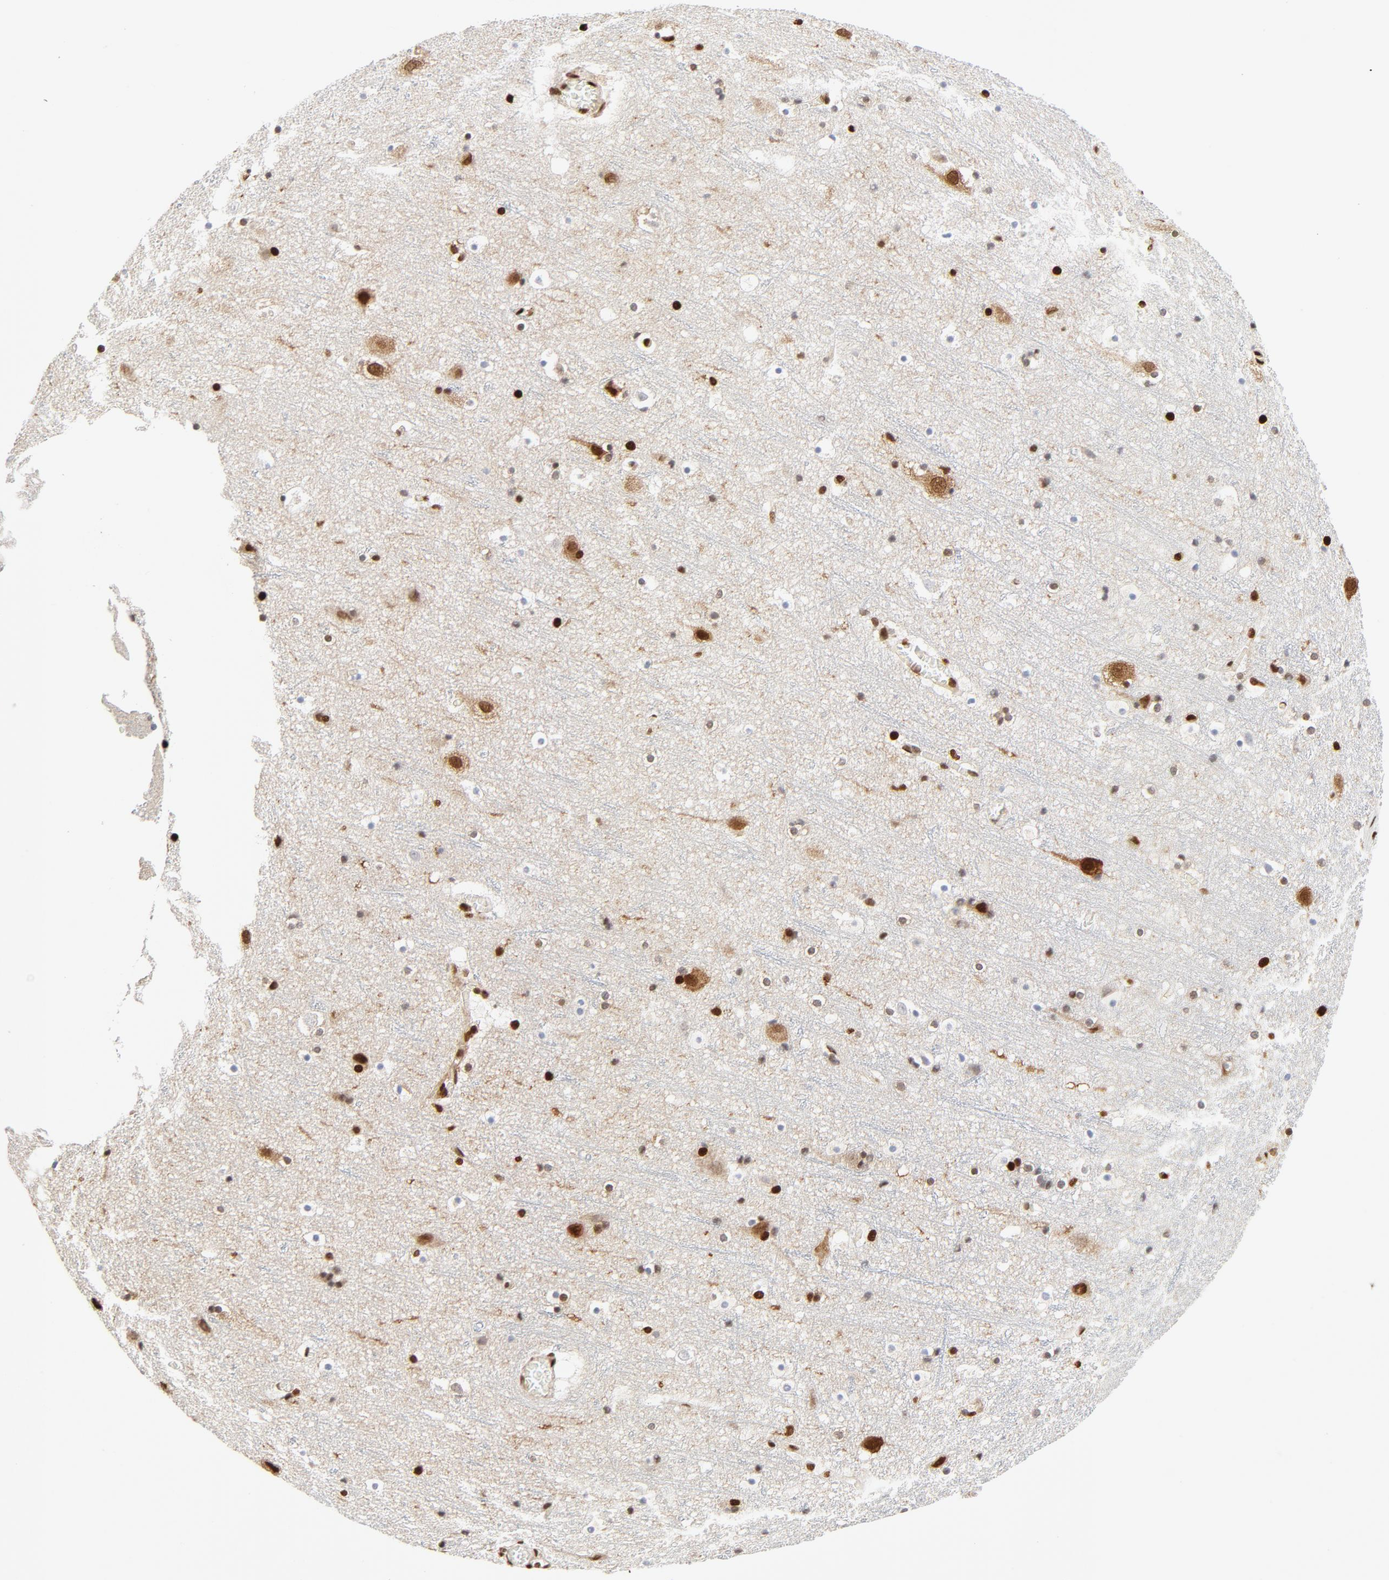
{"staining": {"intensity": "moderate", "quantity": ">75%", "location": "nuclear"}, "tissue": "cerebral cortex", "cell_type": "Endothelial cells", "image_type": "normal", "snomed": [{"axis": "morphology", "description": "Normal tissue, NOS"}, {"axis": "topography", "description": "Cerebral cortex"}], "caption": "Protein expression analysis of normal human cerebral cortex reveals moderate nuclear positivity in about >75% of endothelial cells. The protein of interest is stained brown, and the nuclei are stained in blue (DAB IHC with brightfield microscopy, high magnification).", "gene": "MEF2A", "patient": {"sex": "male", "age": 45}}